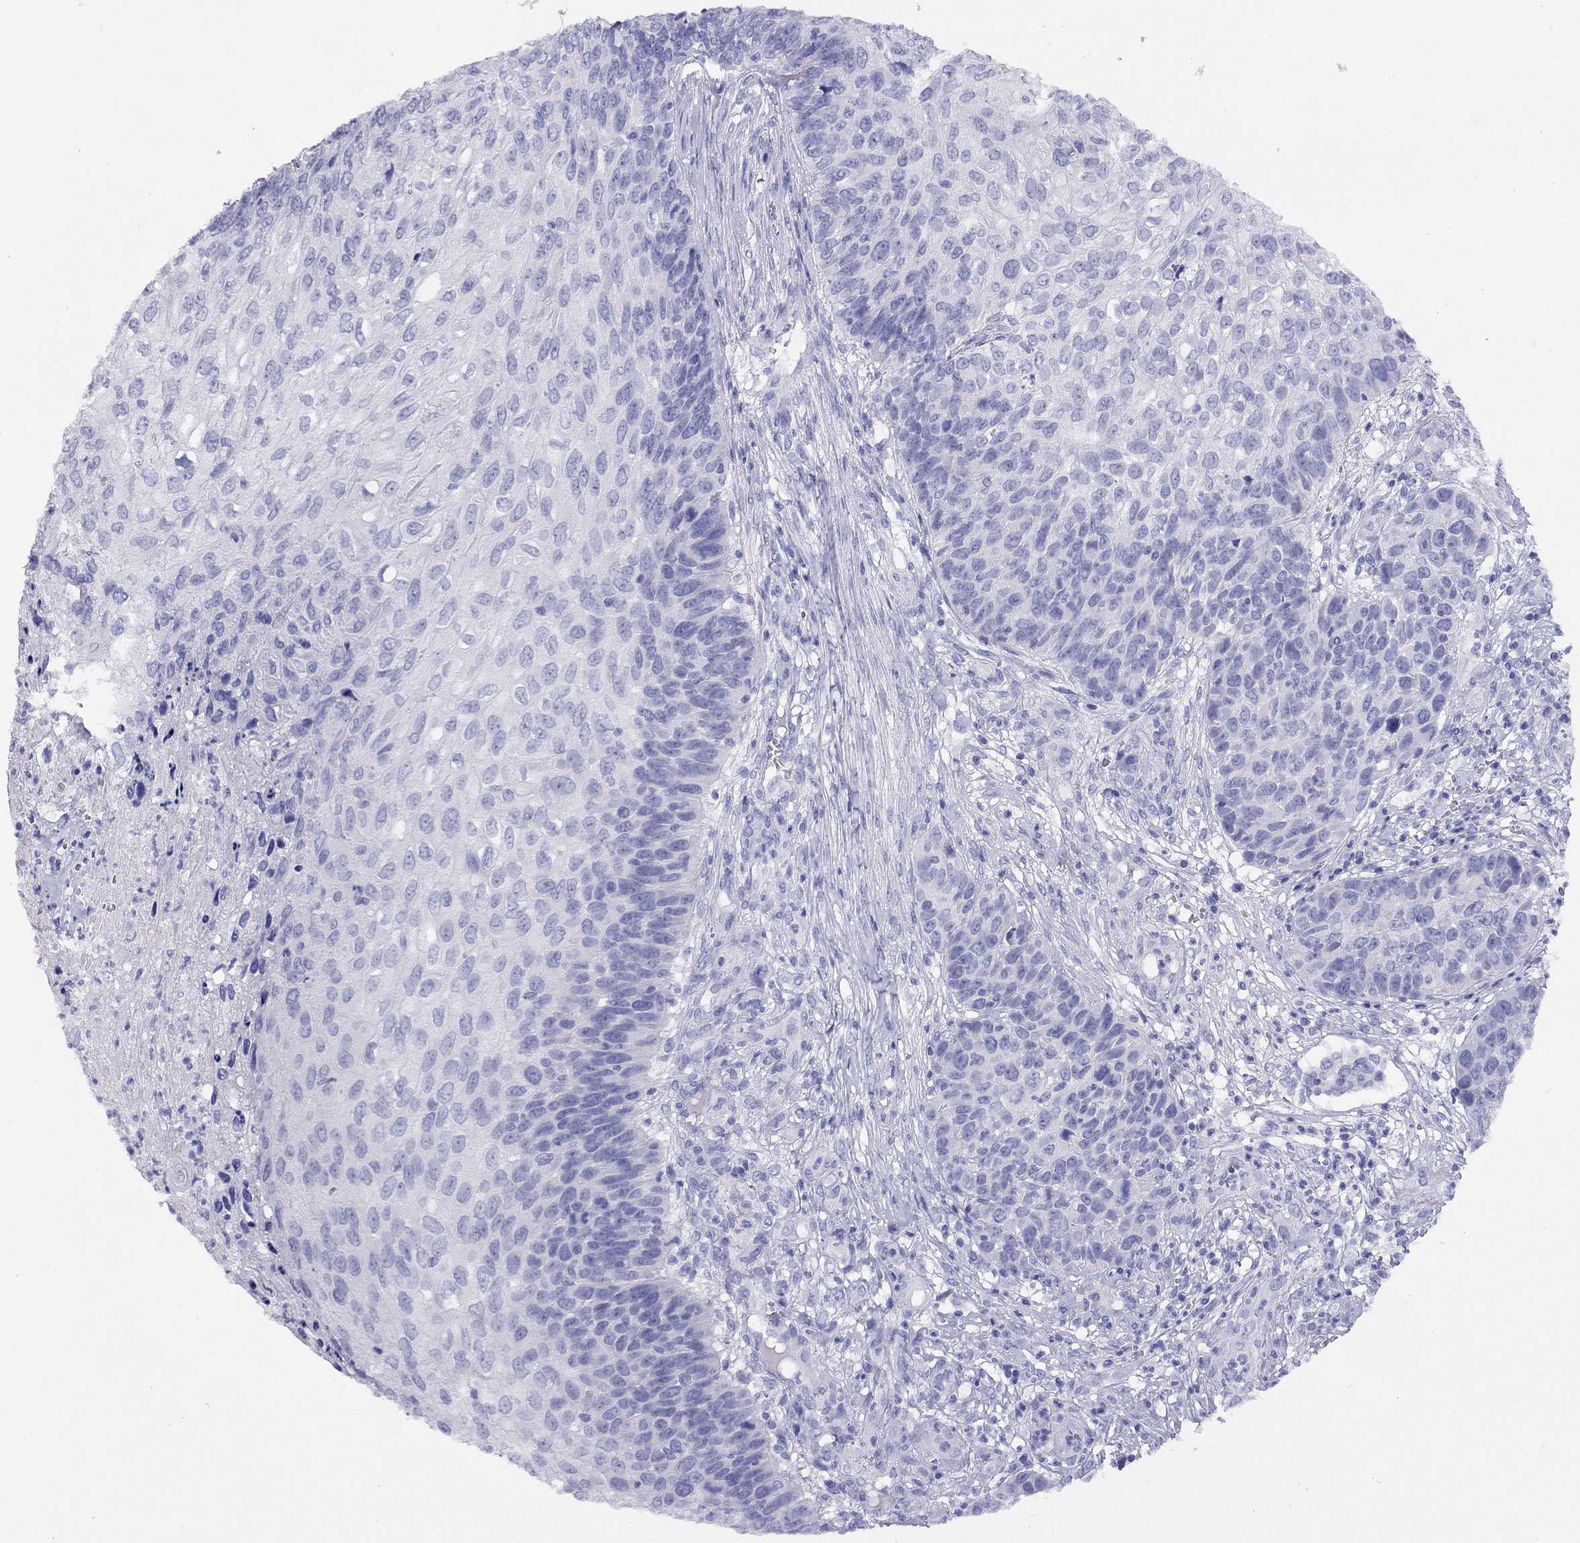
{"staining": {"intensity": "negative", "quantity": "none", "location": "none"}, "tissue": "skin cancer", "cell_type": "Tumor cells", "image_type": "cancer", "snomed": [{"axis": "morphology", "description": "Squamous cell carcinoma, NOS"}, {"axis": "topography", "description": "Skin"}], "caption": "Tumor cells are negative for brown protein staining in skin cancer. (DAB IHC, high magnification).", "gene": "LRIT2", "patient": {"sex": "male", "age": 92}}